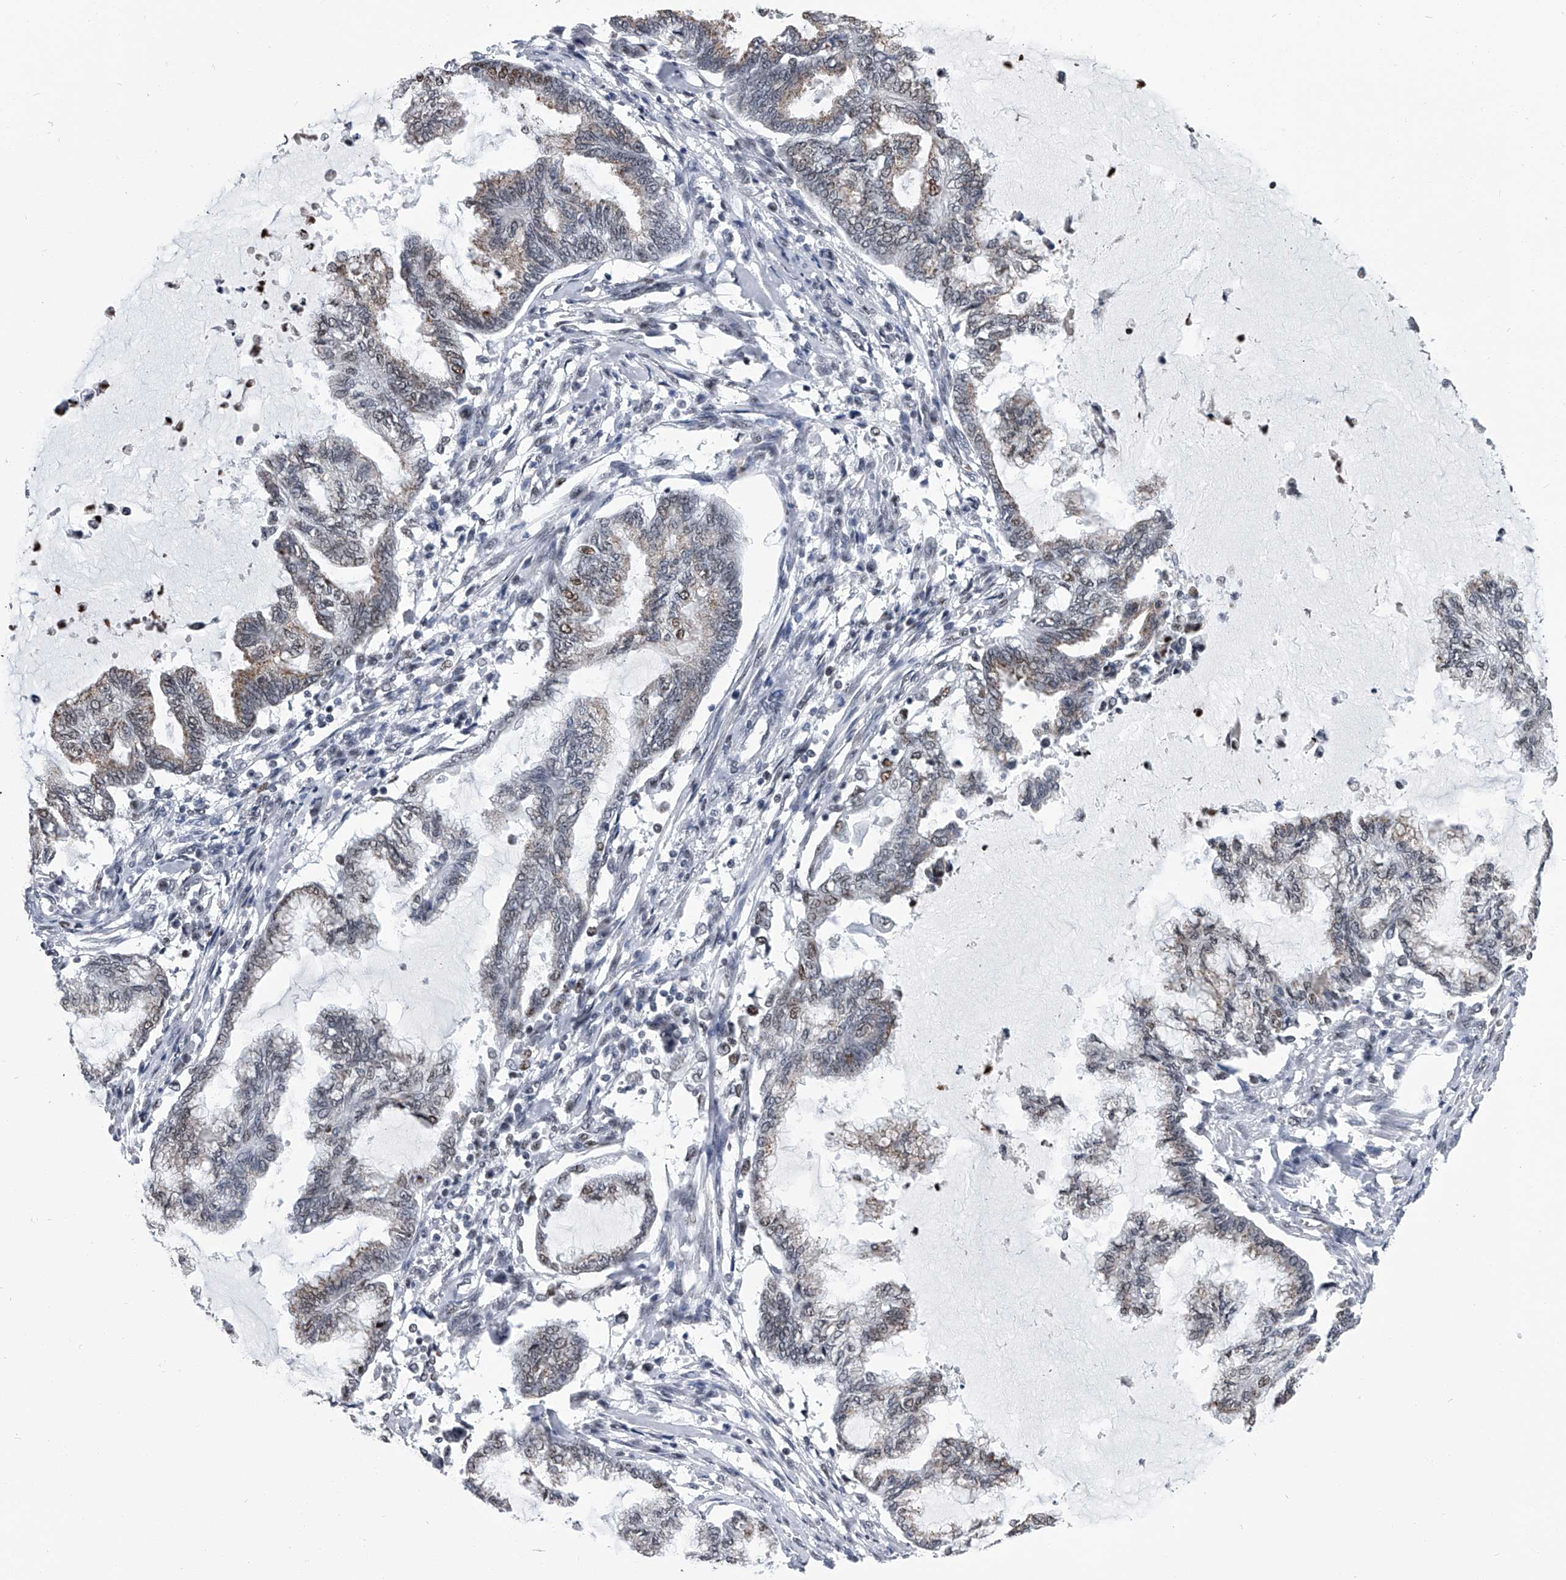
{"staining": {"intensity": "weak", "quantity": "25%-75%", "location": "nuclear"}, "tissue": "endometrial cancer", "cell_type": "Tumor cells", "image_type": "cancer", "snomed": [{"axis": "morphology", "description": "Adenocarcinoma, NOS"}, {"axis": "topography", "description": "Endometrium"}], "caption": "Adenocarcinoma (endometrial) stained for a protein displays weak nuclear positivity in tumor cells.", "gene": "SIM2", "patient": {"sex": "female", "age": 86}}